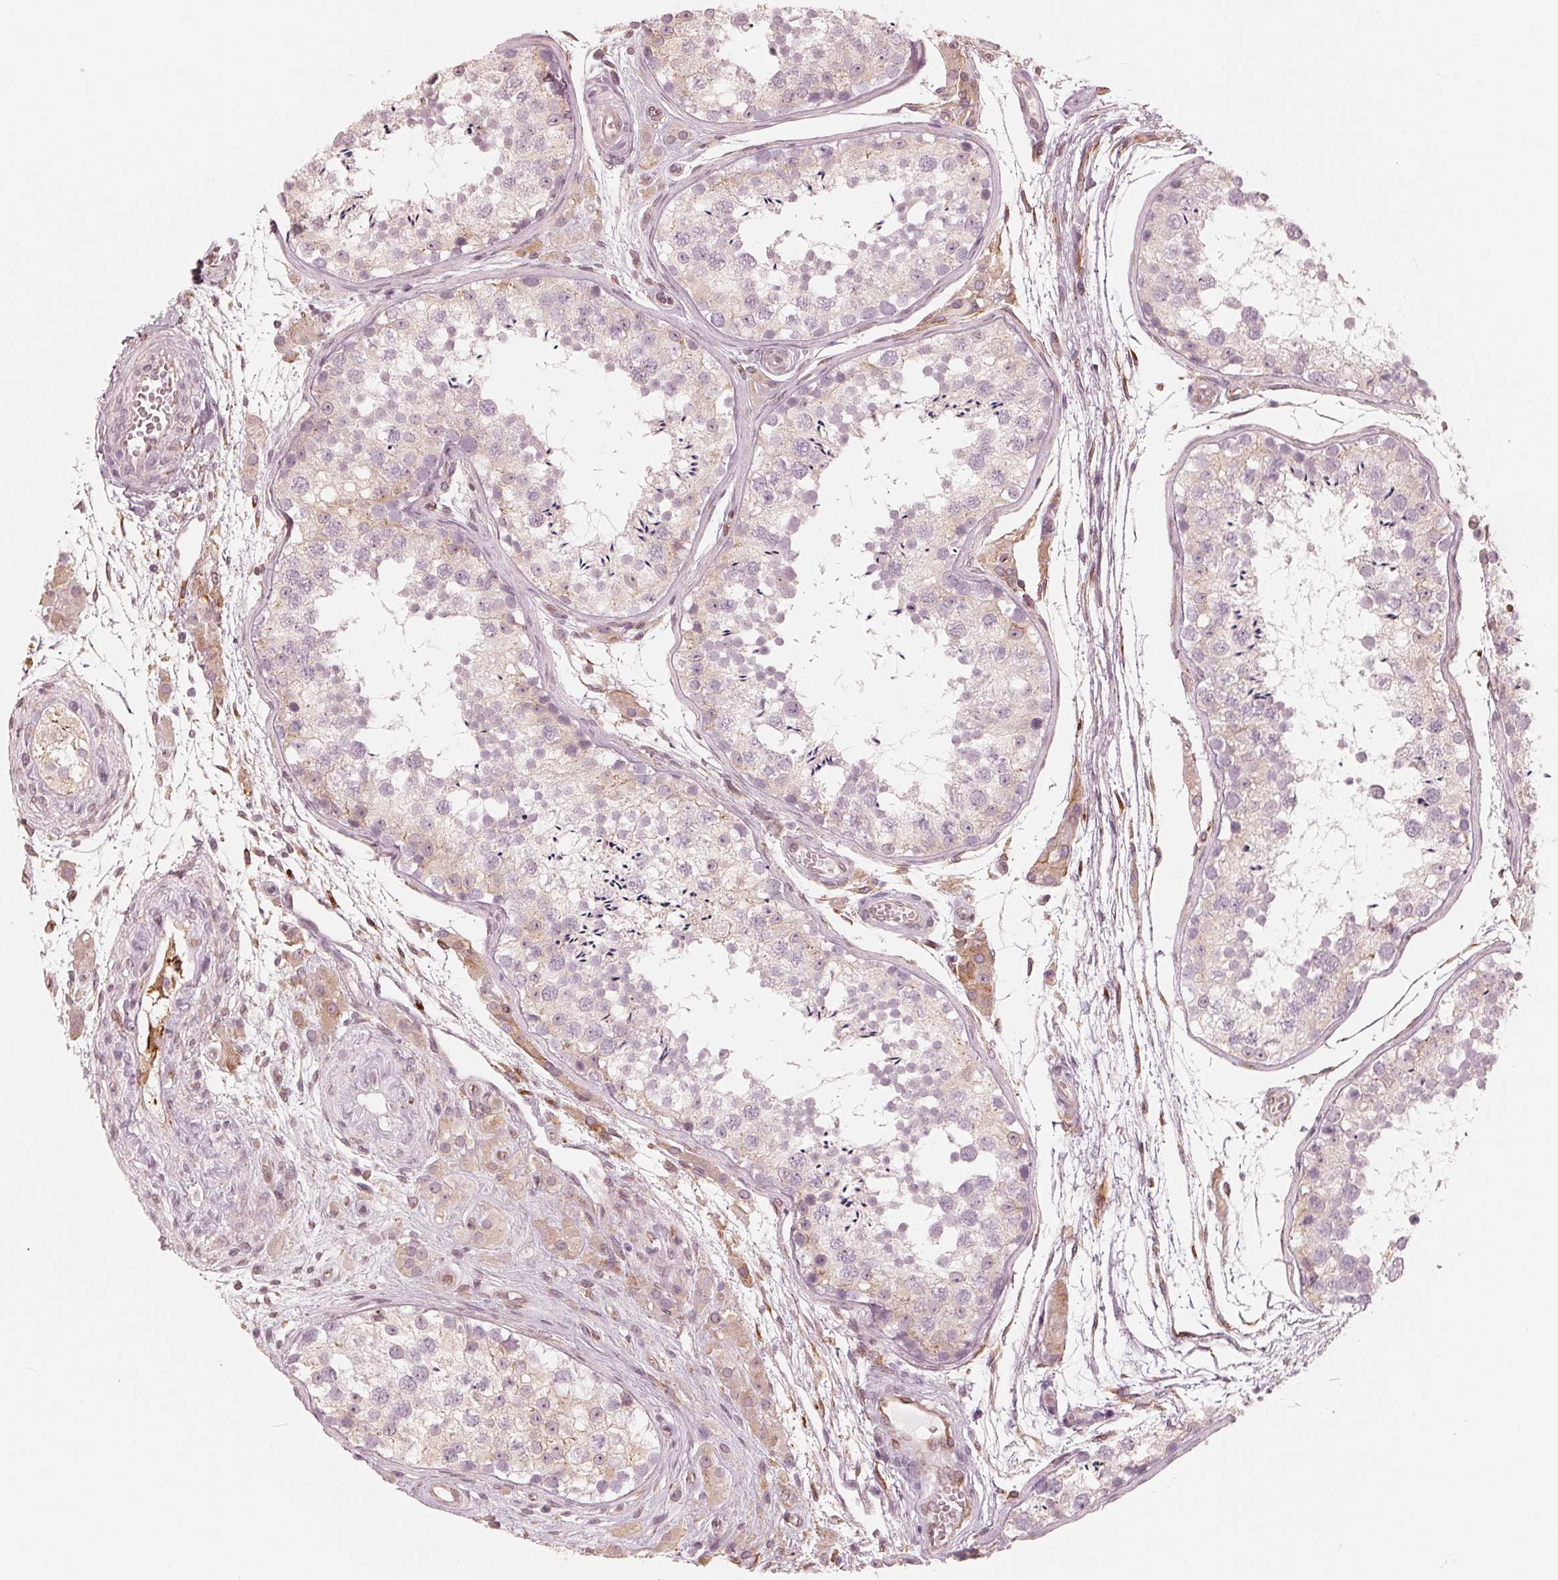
{"staining": {"intensity": "weak", "quantity": "25%-75%", "location": "cytoplasmic/membranous"}, "tissue": "testis", "cell_type": "Cells in seminiferous ducts", "image_type": "normal", "snomed": [{"axis": "morphology", "description": "Normal tissue, NOS"}, {"axis": "morphology", "description": "Seminoma, NOS"}, {"axis": "topography", "description": "Testis"}], "caption": "Testis stained with DAB immunohistochemistry shows low levels of weak cytoplasmic/membranous positivity in about 25%-75% of cells in seminiferous ducts.", "gene": "IKBIP", "patient": {"sex": "male", "age": 29}}